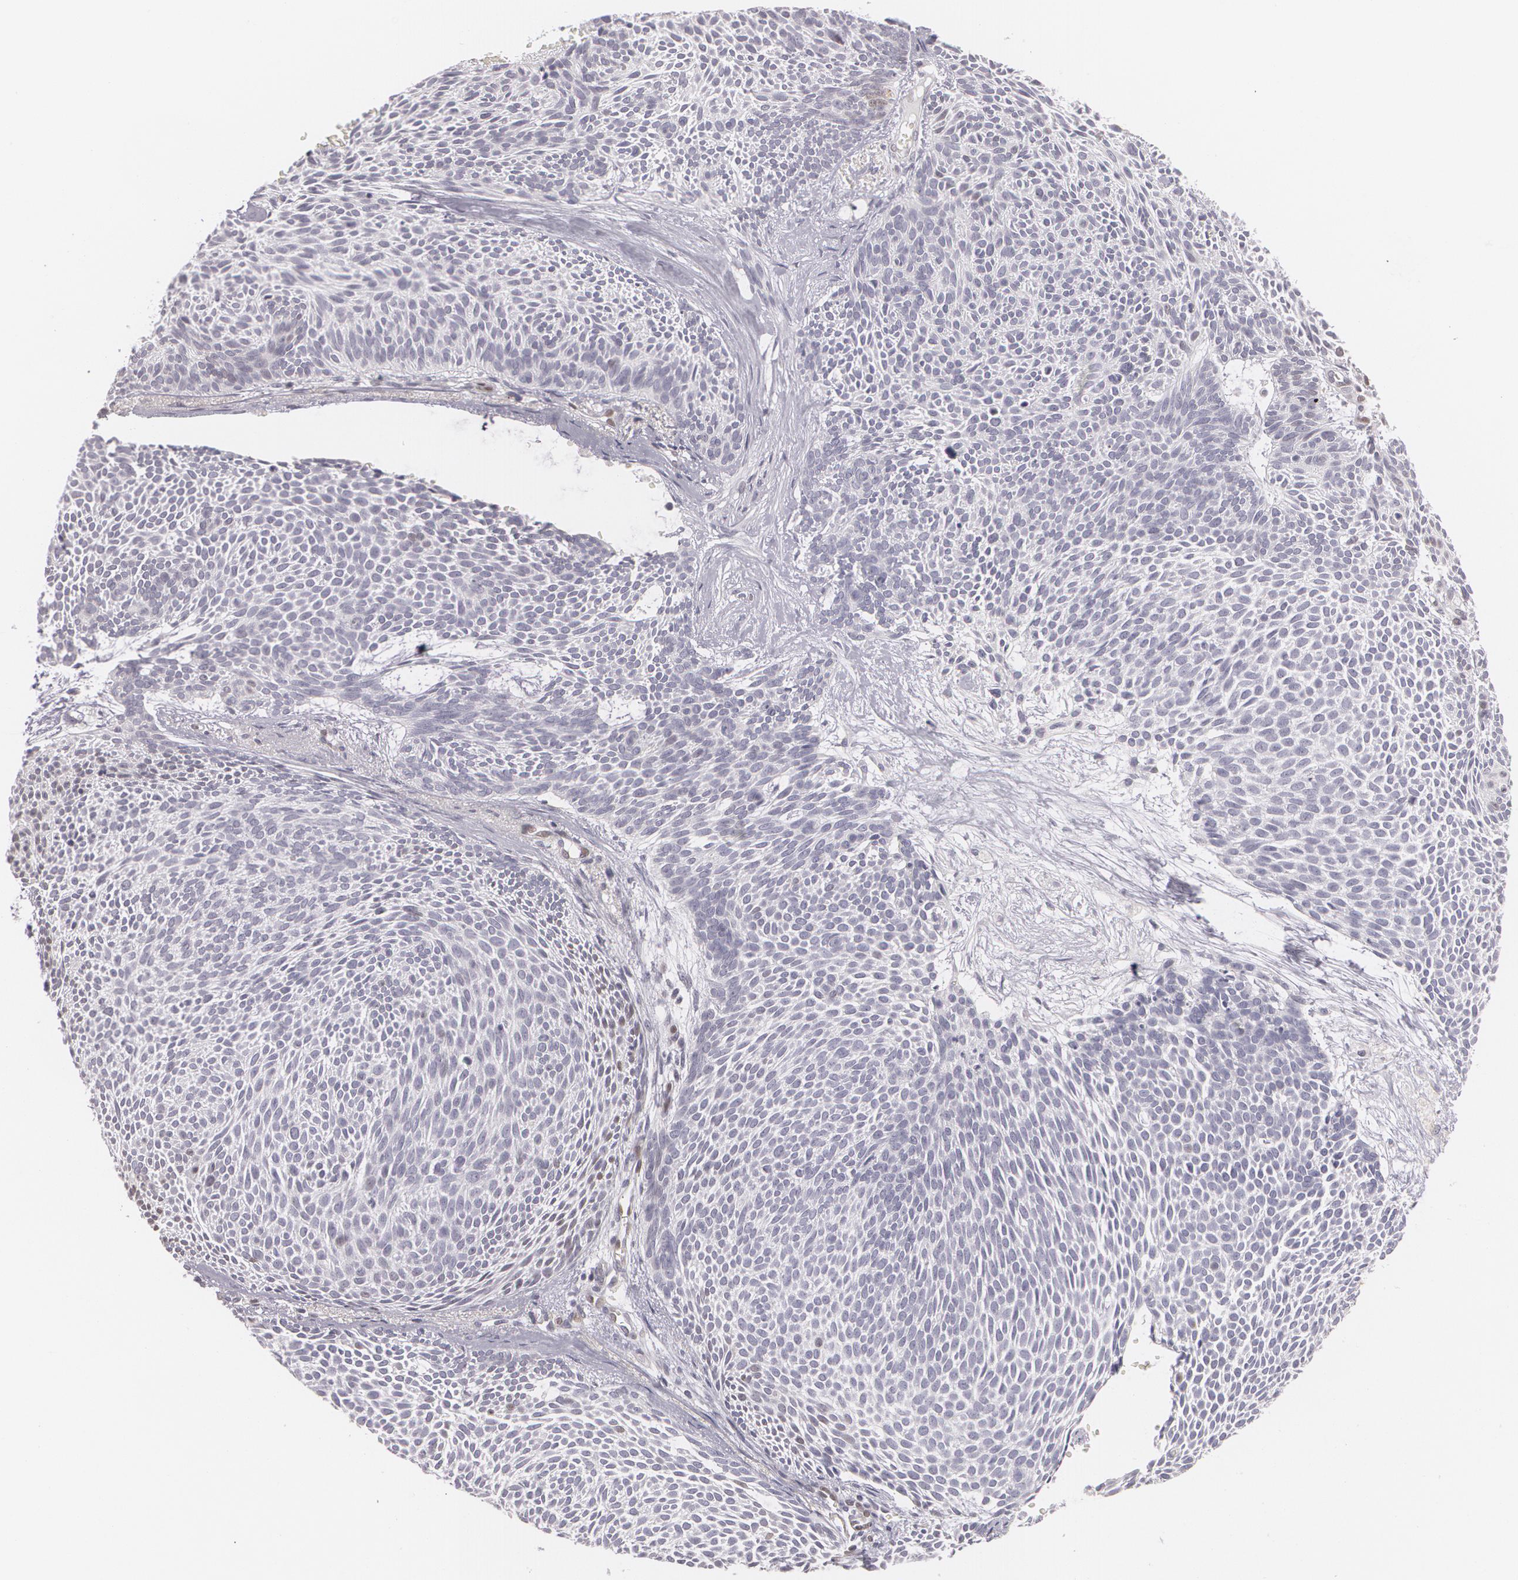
{"staining": {"intensity": "negative", "quantity": "none", "location": "none"}, "tissue": "skin cancer", "cell_type": "Tumor cells", "image_type": "cancer", "snomed": [{"axis": "morphology", "description": "Basal cell carcinoma"}, {"axis": "topography", "description": "Skin"}], "caption": "The IHC photomicrograph has no significant staining in tumor cells of skin cancer tissue.", "gene": "ZBTB16", "patient": {"sex": "male", "age": 84}}